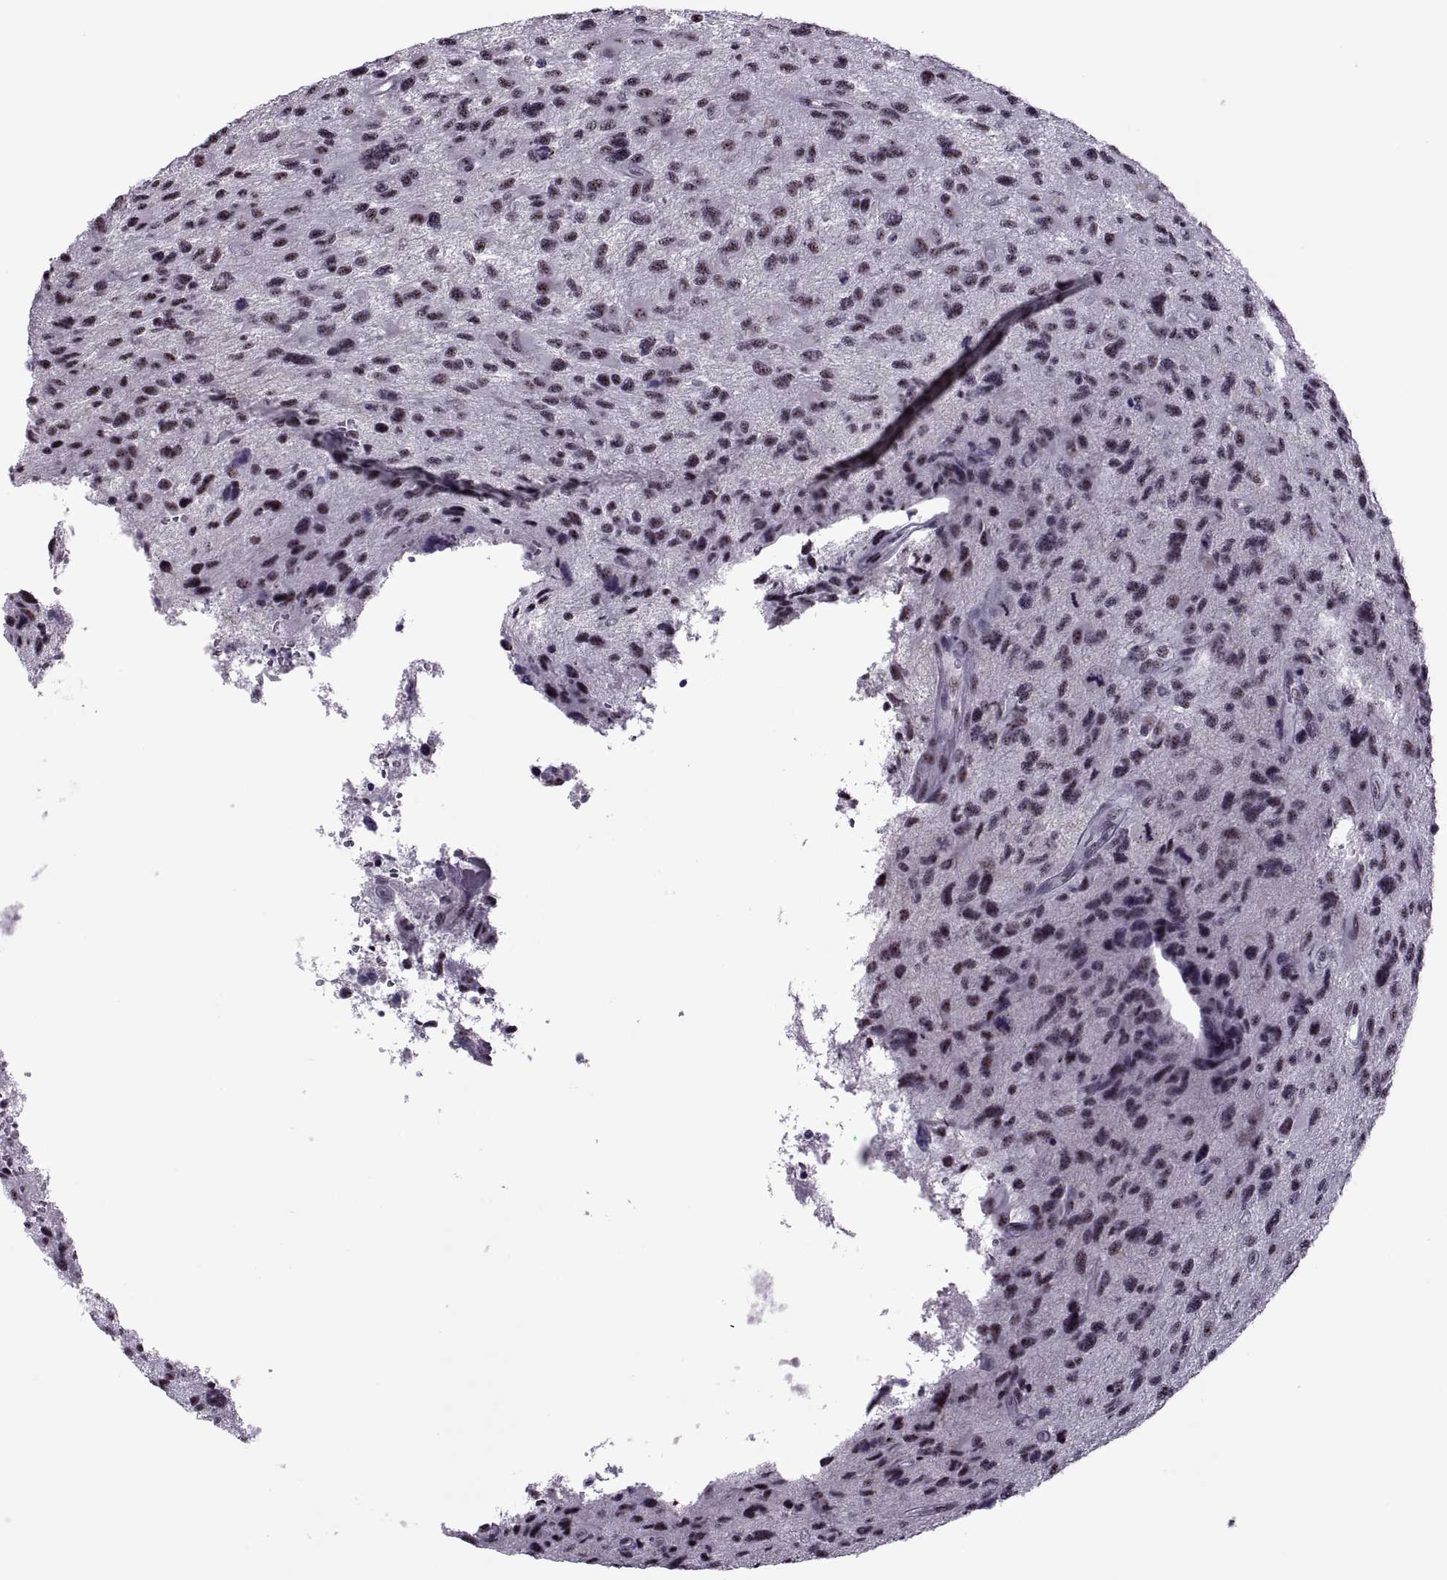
{"staining": {"intensity": "weak", "quantity": "<25%", "location": "nuclear"}, "tissue": "glioma", "cell_type": "Tumor cells", "image_type": "cancer", "snomed": [{"axis": "morphology", "description": "Glioma, malignant, NOS"}, {"axis": "morphology", "description": "Glioma, malignant, High grade"}, {"axis": "topography", "description": "Brain"}], "caption": "Immunohistochemical staining of high-grade glioma (malignant) displays no significant expression in tumor cells.", "gene": "MAGEA4", "patient": {"sex": "female", "age": 71}}